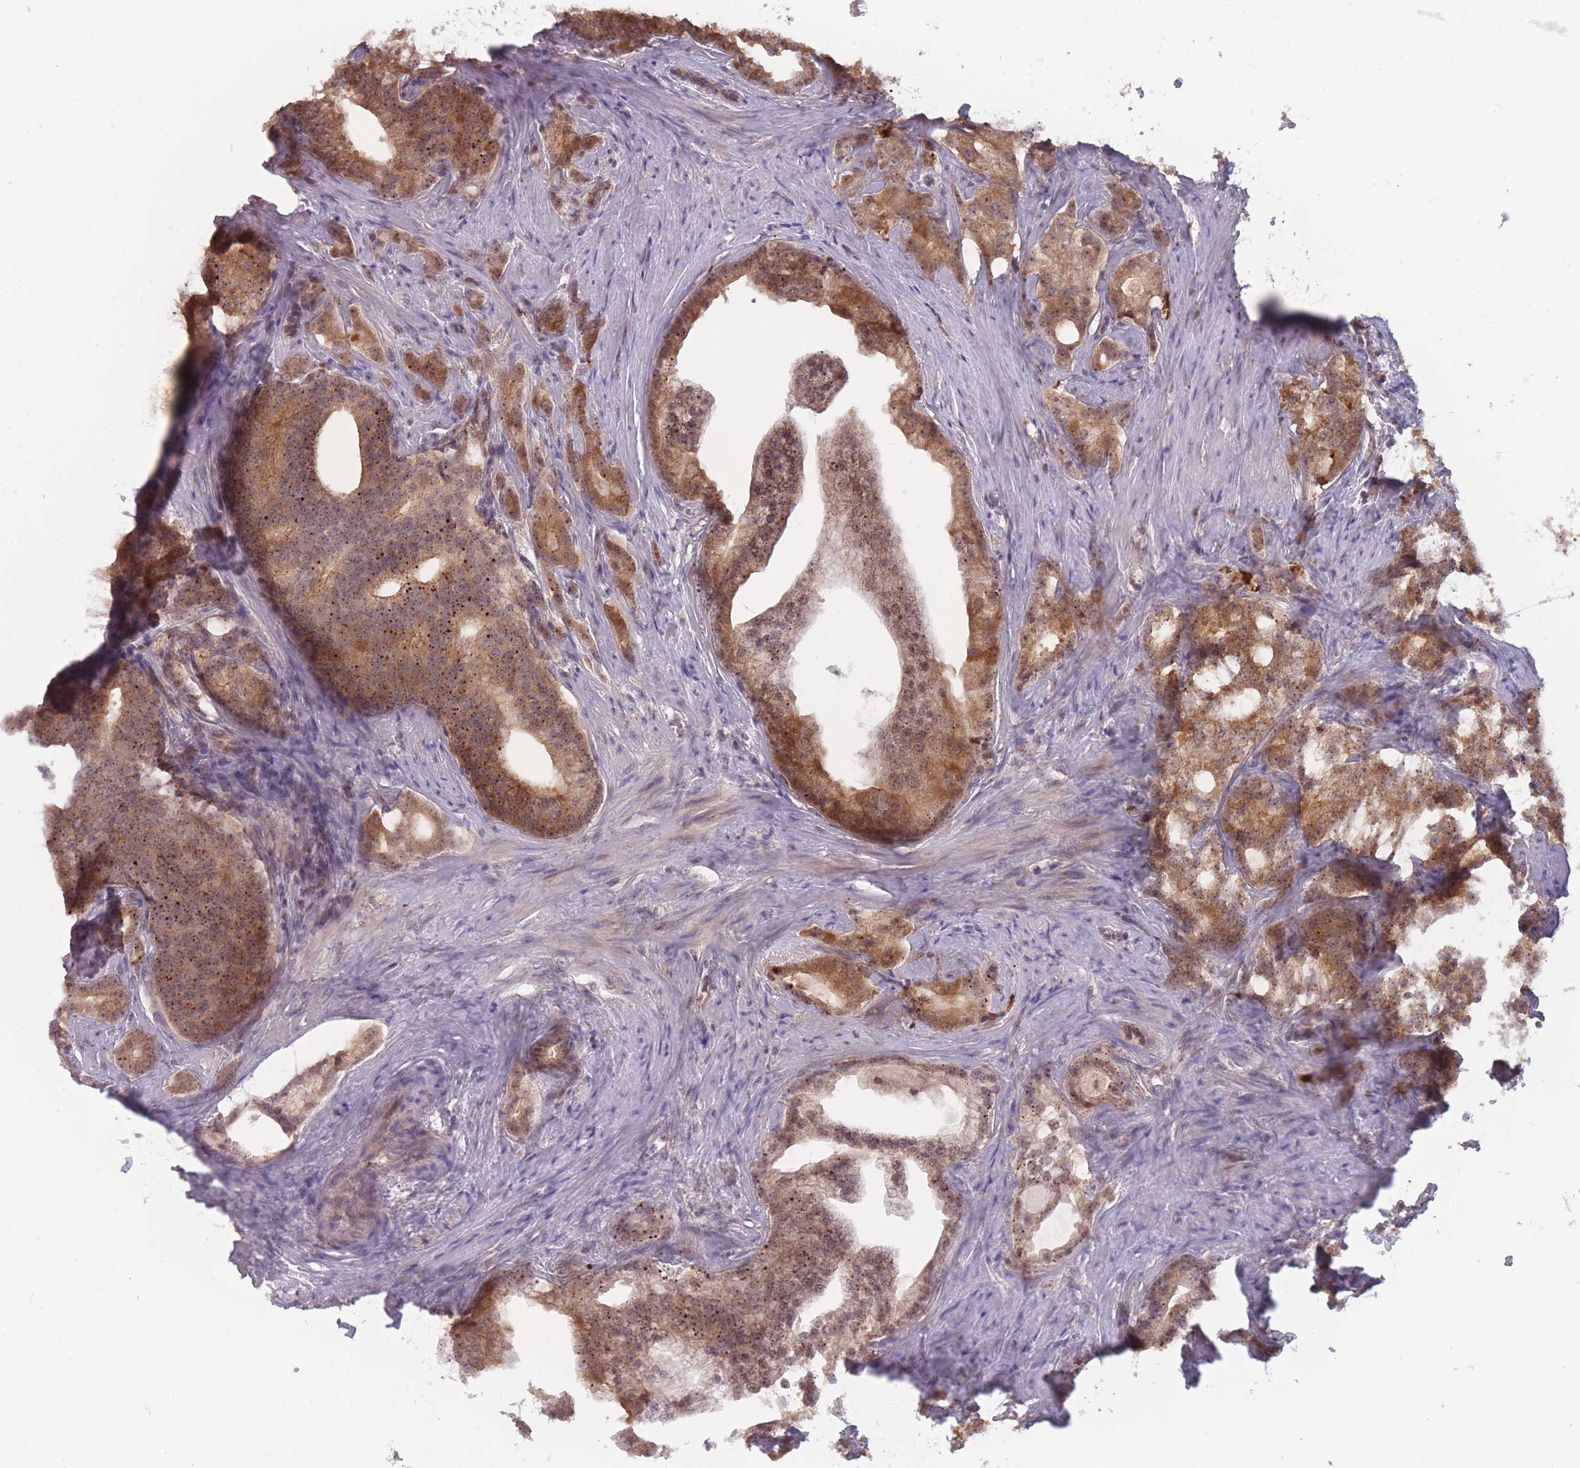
{"staining": {"intensity": "moderate", "quantity": ">75%", "location": "cytoplasmic/membranous,nuclear"}, "tissue": "prostate cancer", "cell_type": "Tumor cells", "image_type": "cancer", "snomed": [{"axis": "morphology", "description": "Adenocarcinoma, Low grade"}, {"axis": "topography", "description": "Prostate"}], "caption": "Immunohistochemistry of prostate cancer (adenocarcinoma (low-grade)) reveals medium levels of moderate cytoplasmic/membranous and nuclear staining in approximately >75% of tumor cells. (brown staining indicates protein expression, while blue staining denotes nuclei).", "gene": "TMEM232", "patient": {"sex": "male", "age": 71}}